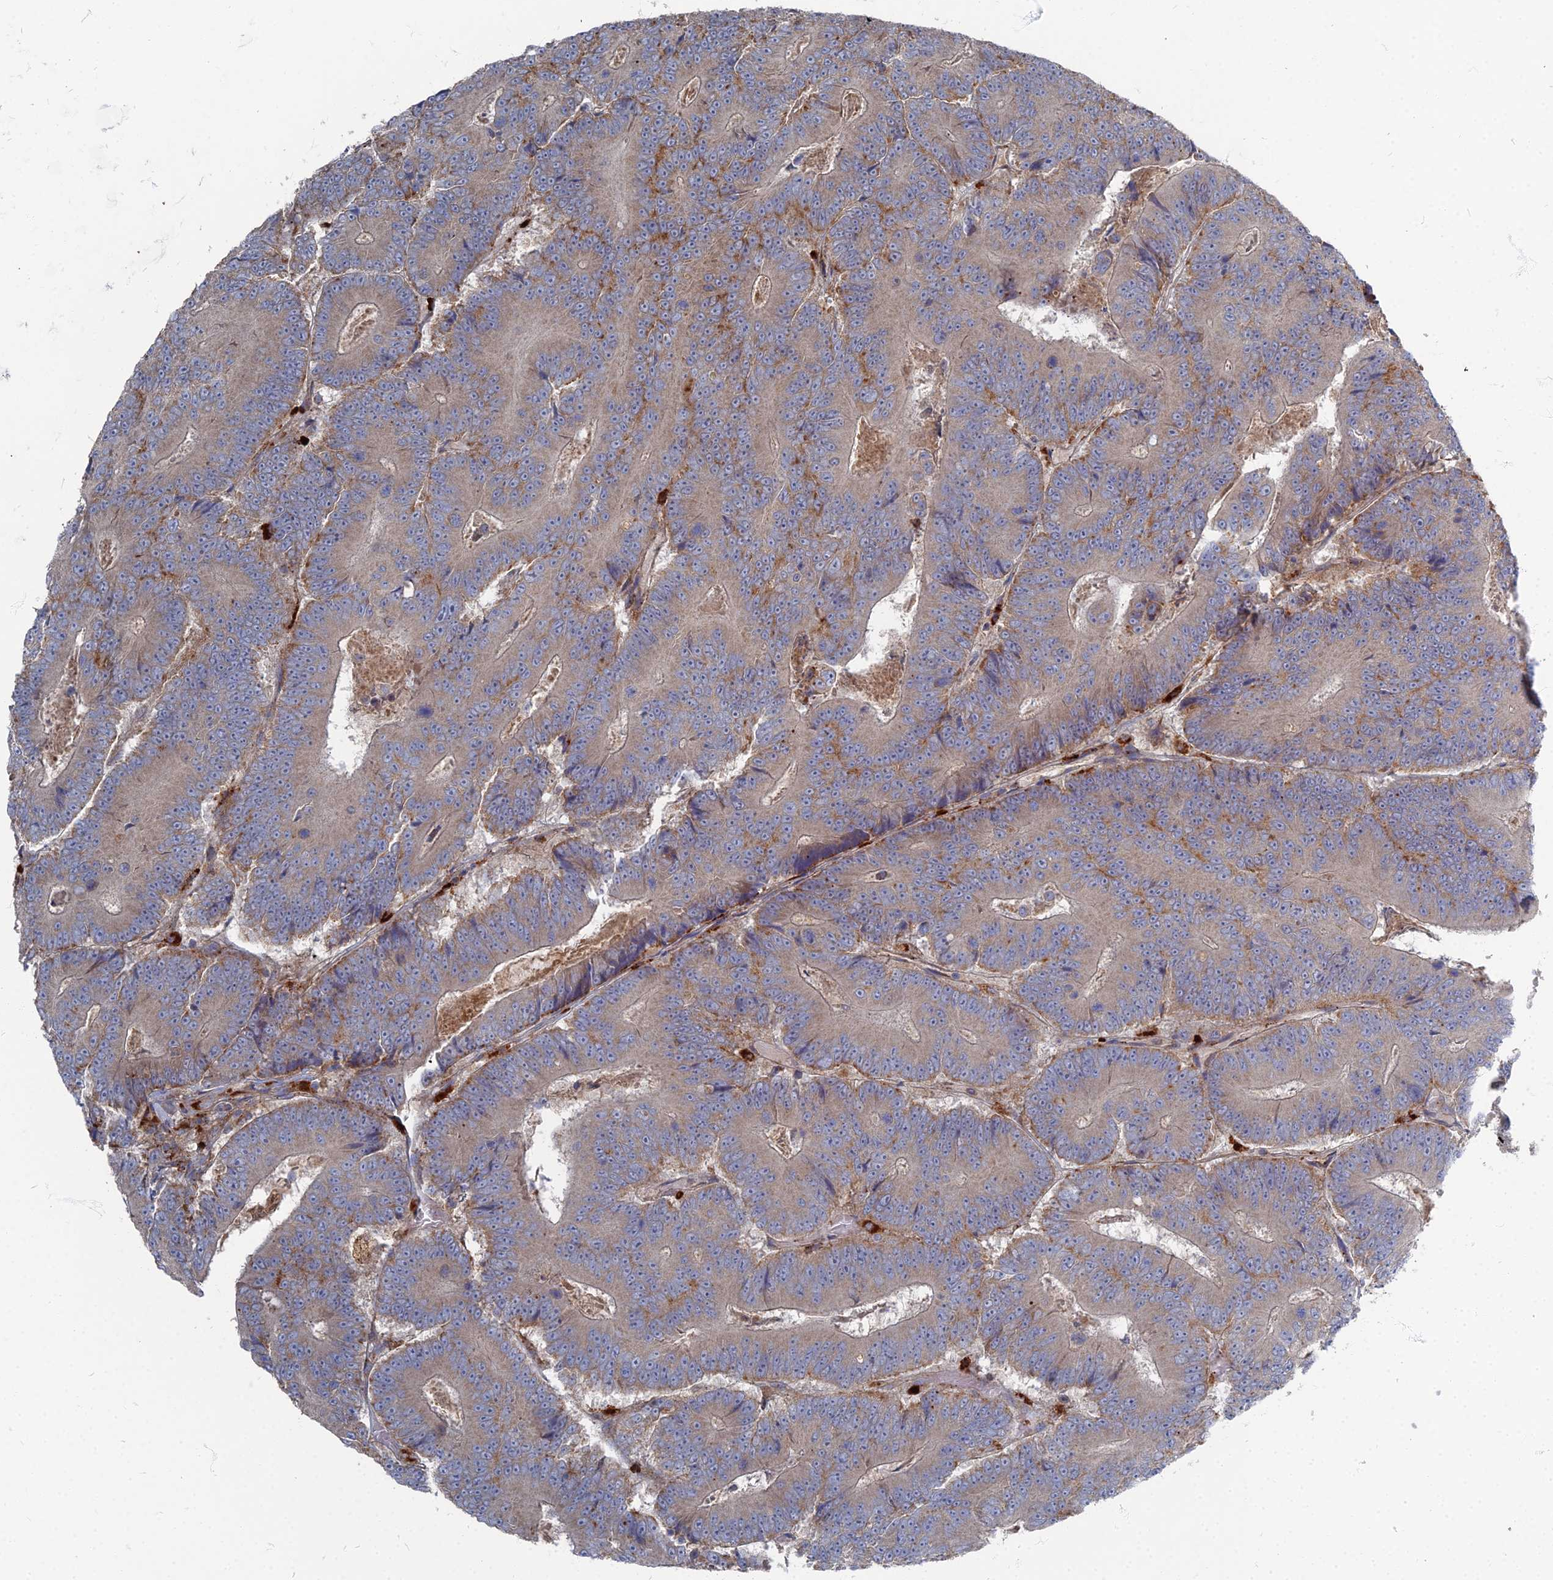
{"staining": {"intensity": "negative", "quantity": "none", "location": "none"}, "tissue": "colorectal cancer", "cell_type": "Tumor cells", "image_type": "cancer", "snomed": [{"axis": "morphology", "description": "Adenocarcinoma, NOS"}, {"axis": "topography", "description": "Colon"}], "caption": "Colorectal adenocarcinoma was stained to show a protein in brown. There is no significant positivity in tumor cells.", "gene": "PPCDC", "patient": {"sex": "male", "age": 83}}